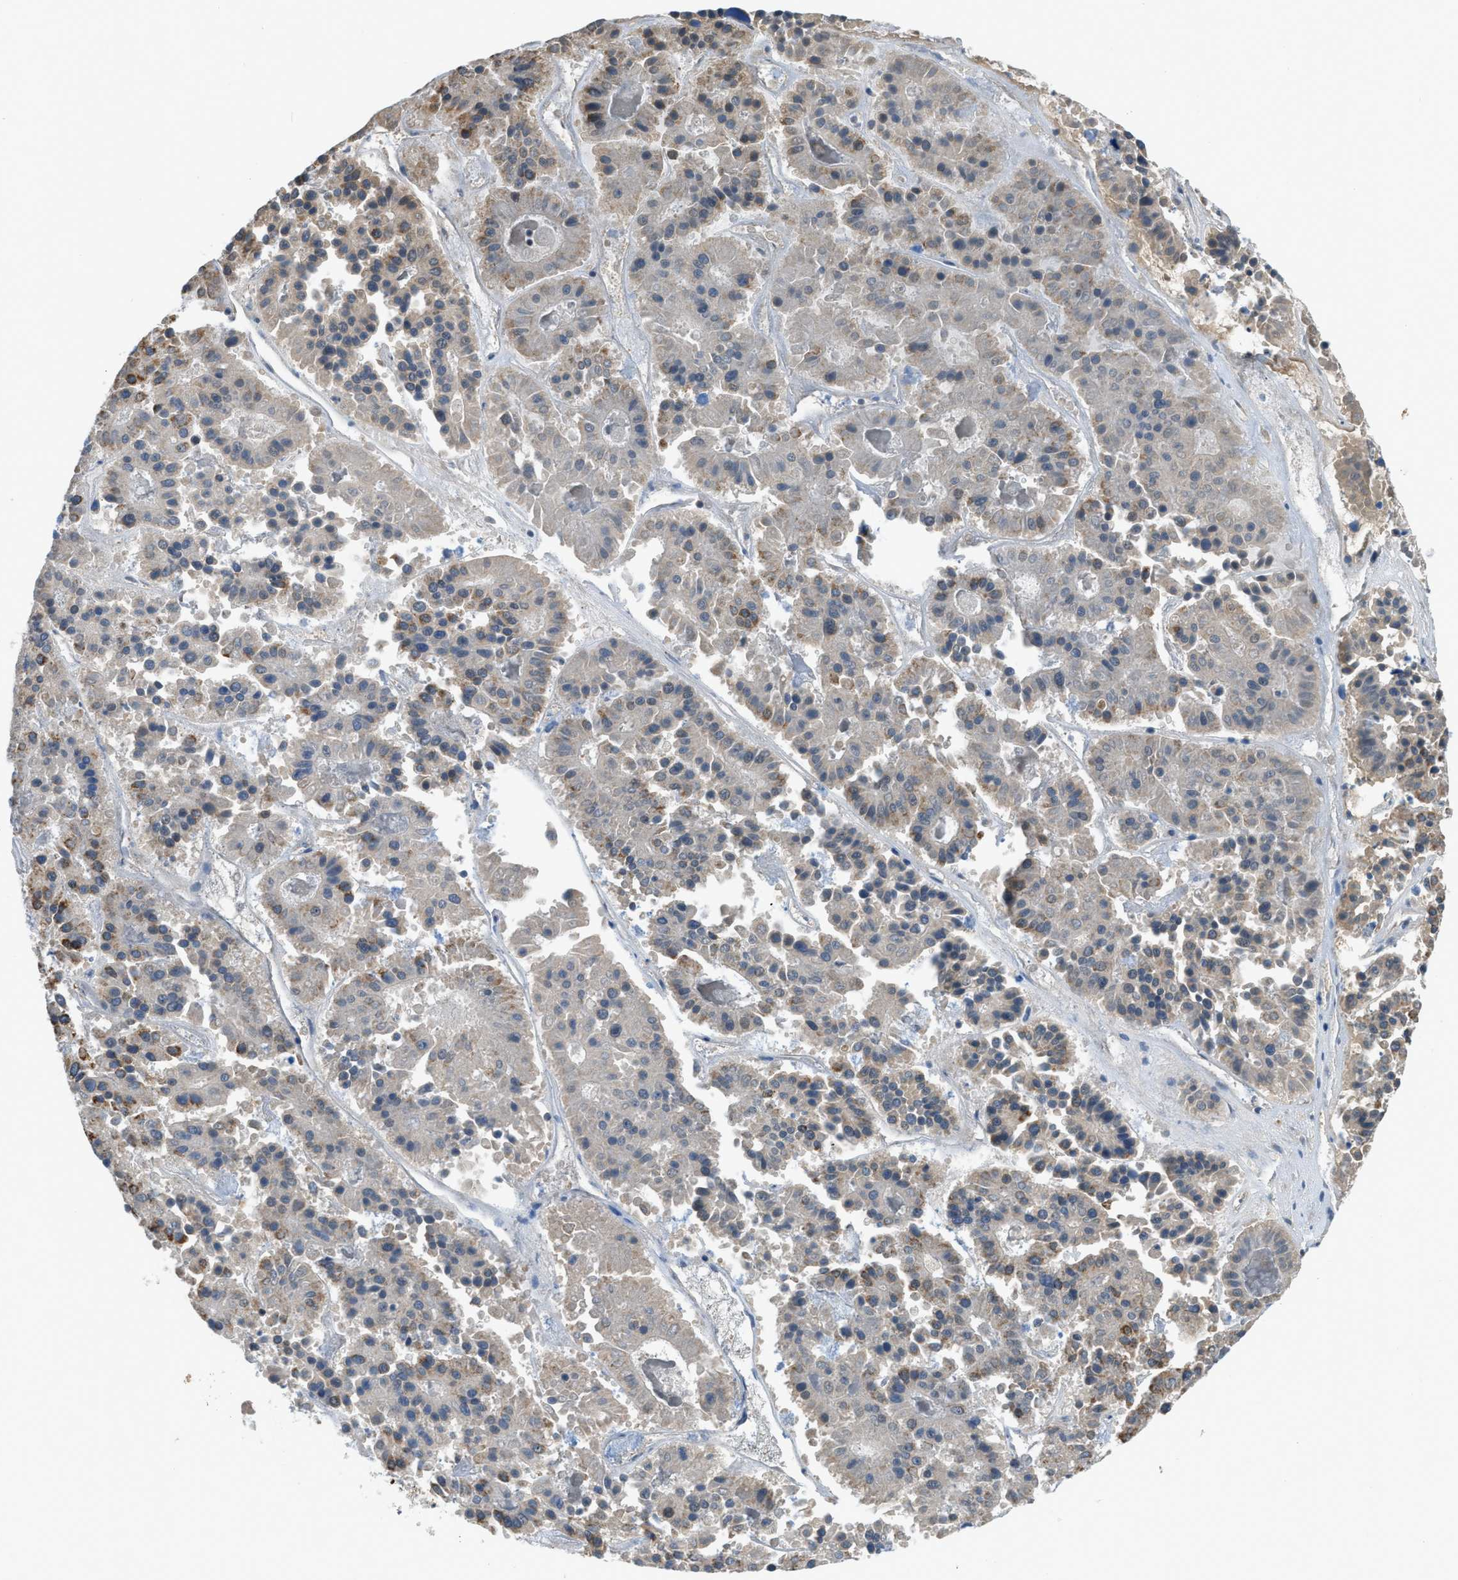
{"staining": {"intensity": "moderate", "quantity": "<25%", "location": "cytoplasmic/membranous"}, "tissue": "pancreatic cancer", "cell_type": "Tumor cells", "image_type": "cancer", "snomed": [{"axis": "morphology", "description": "Adenocarcinoma, NOS"}, {"axis": "topography", "description": "Pancreas"}], "caption": "Immunohistochemistry (IHC) histopathology image of neoplastic tissue: adenocarcinoma (pancreatic) stained using IHC exhibits low levels of moderate protein expression localized specifically in the cytoplasmic/membranous of tumor cells, appearing as a cytoplasmic/membranous brown color.", "gene": "ETFB", "patient": {"sex": "male", "age": 50}}